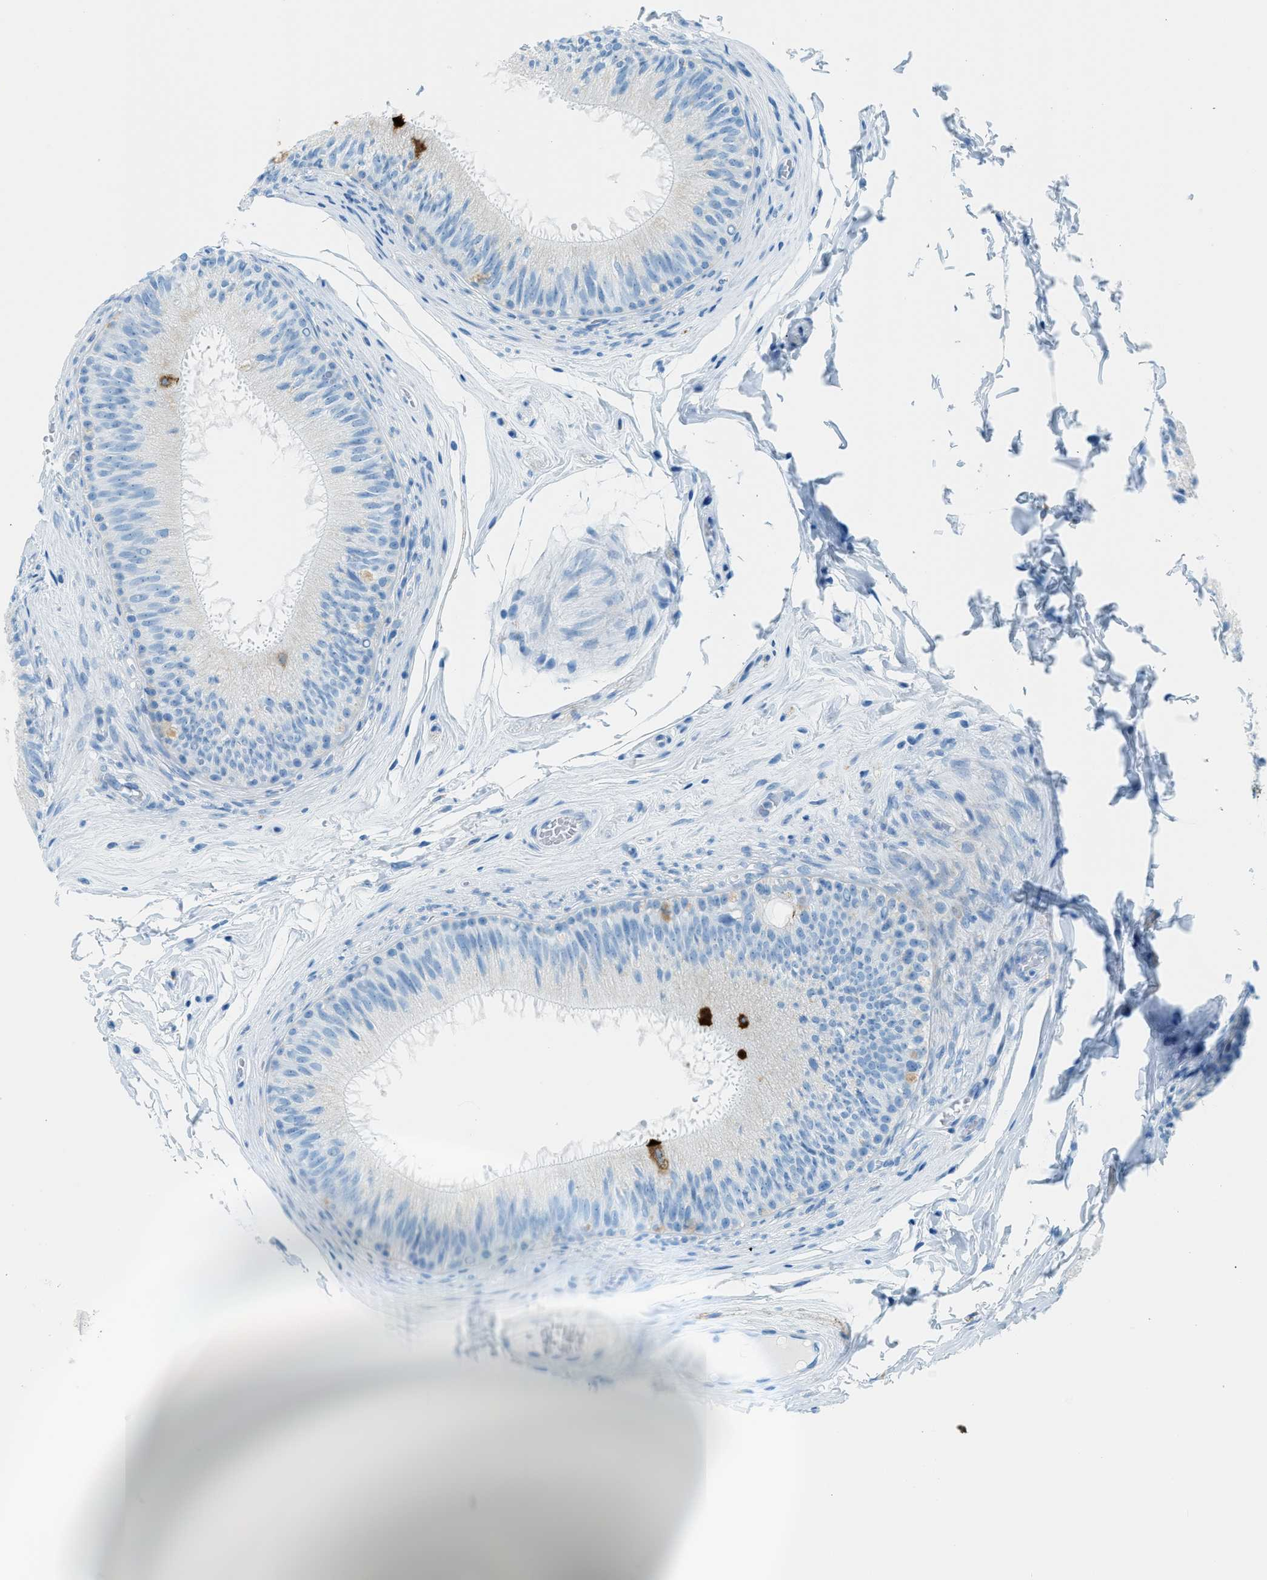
{"staining": {"intensity": "strong", "quantity": "<25%", "location": "cytoplasmic/membranous"}, "tissue": "epididymis", "cell_type": "Glandular cells", "image_type": "normal", "snomed": [{"axis": "morphology", "description": "Normal tissue, NOS"}, {"axis": "topography", "description": "Testis"}, {"axis": "topography", "description": "Epididymis"}], "caption": "IHC (DAB) staining of unremarkable epididymis displays strong cytoplasmic/membranous protein positivity in approximately <25% of glandular cells. (Stains: DAB (3,3'-diaminobenzidine) in brown, nuclei in blue, Microscopy: brightfield microscopy at high magnification).", "gene": "C21orf62", "patient": {"sex": "male", "age": 36}}